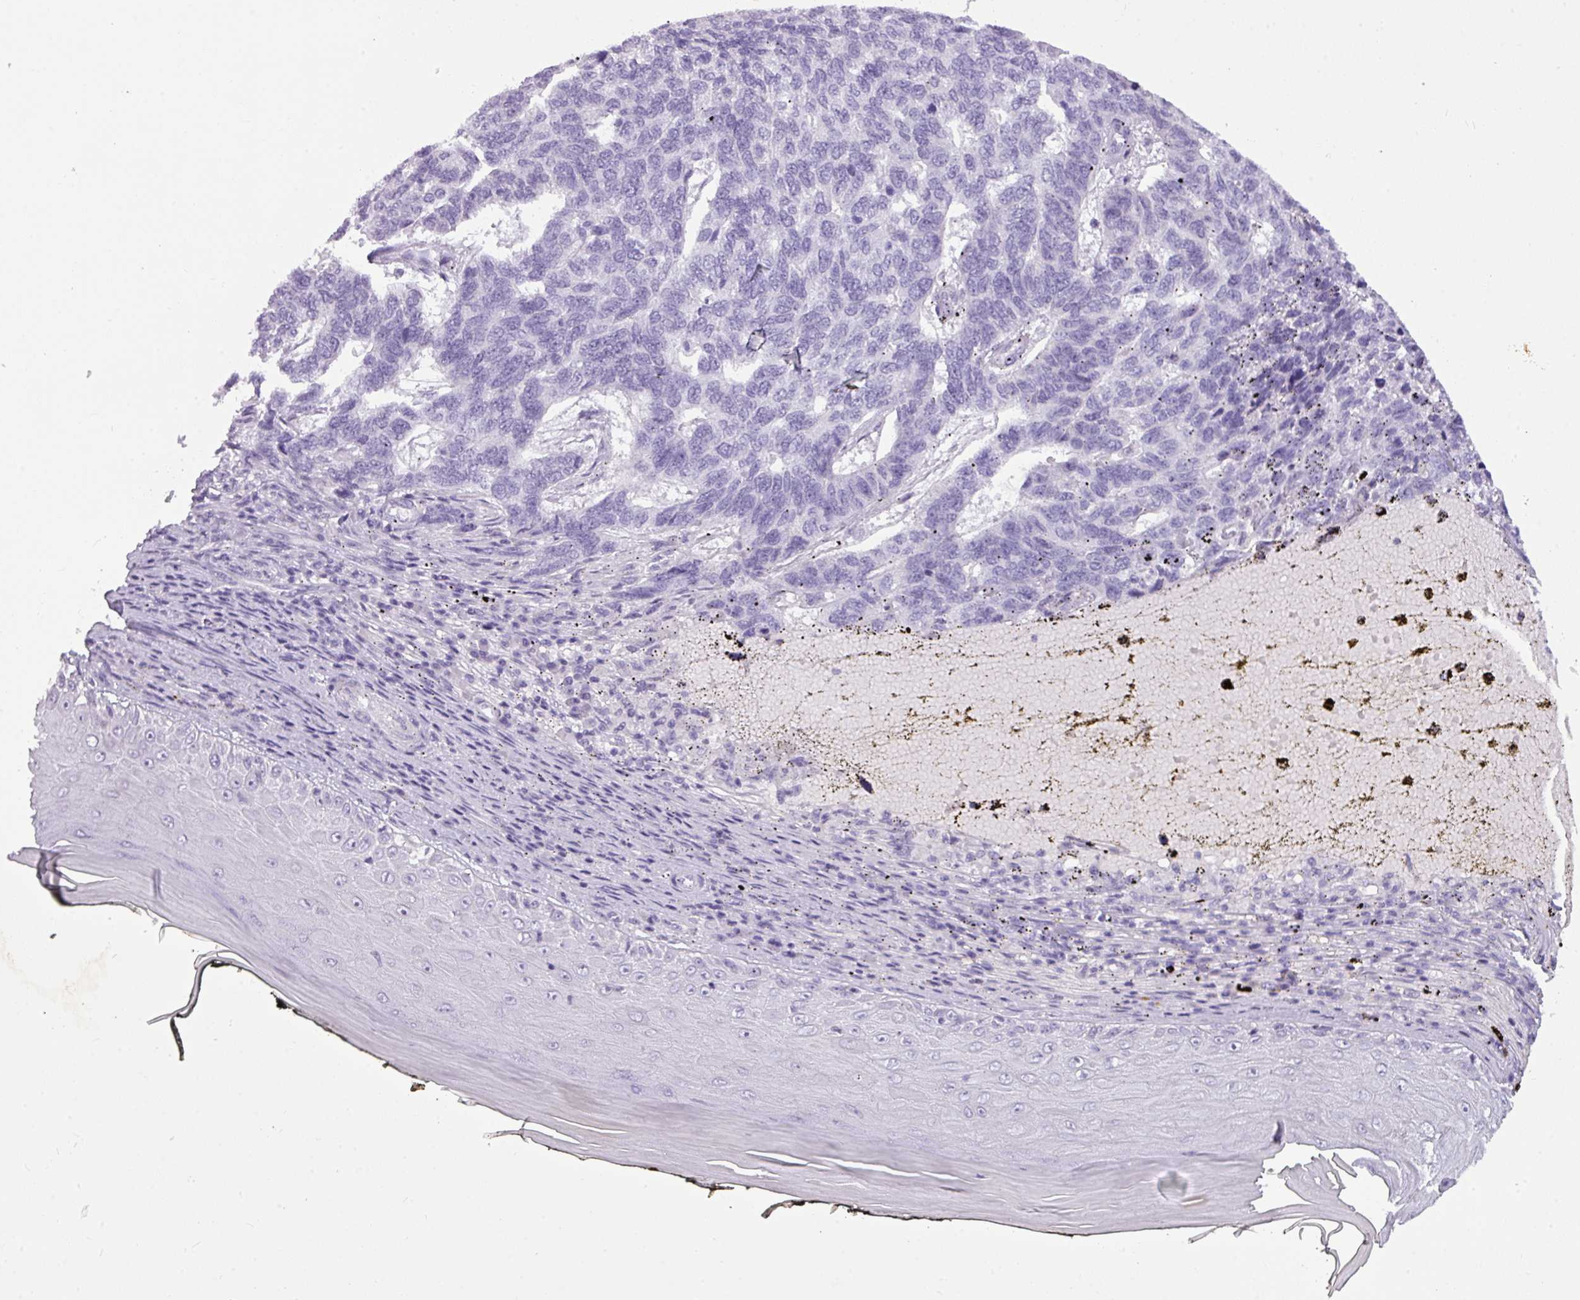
{"staining": {"intensity": "negative", "quantity": "none", "location": "none"}, "tissue": "skin cancer", "cell_type": "Tumor cells", "image_type": "cancer", "snomed": [{"axis": "morphology", "description": "Basal cell carcinoma"}, {"axis": "topography", "description": "Skin"}], "caption": "Human skin cancer (basal cell carcinoma) stained for a protein using immunohistochemistry (IHC) displays no staining in tumor cells.", "gene": "TMEM91", "patient": {"sex": "female", "age": 65}}